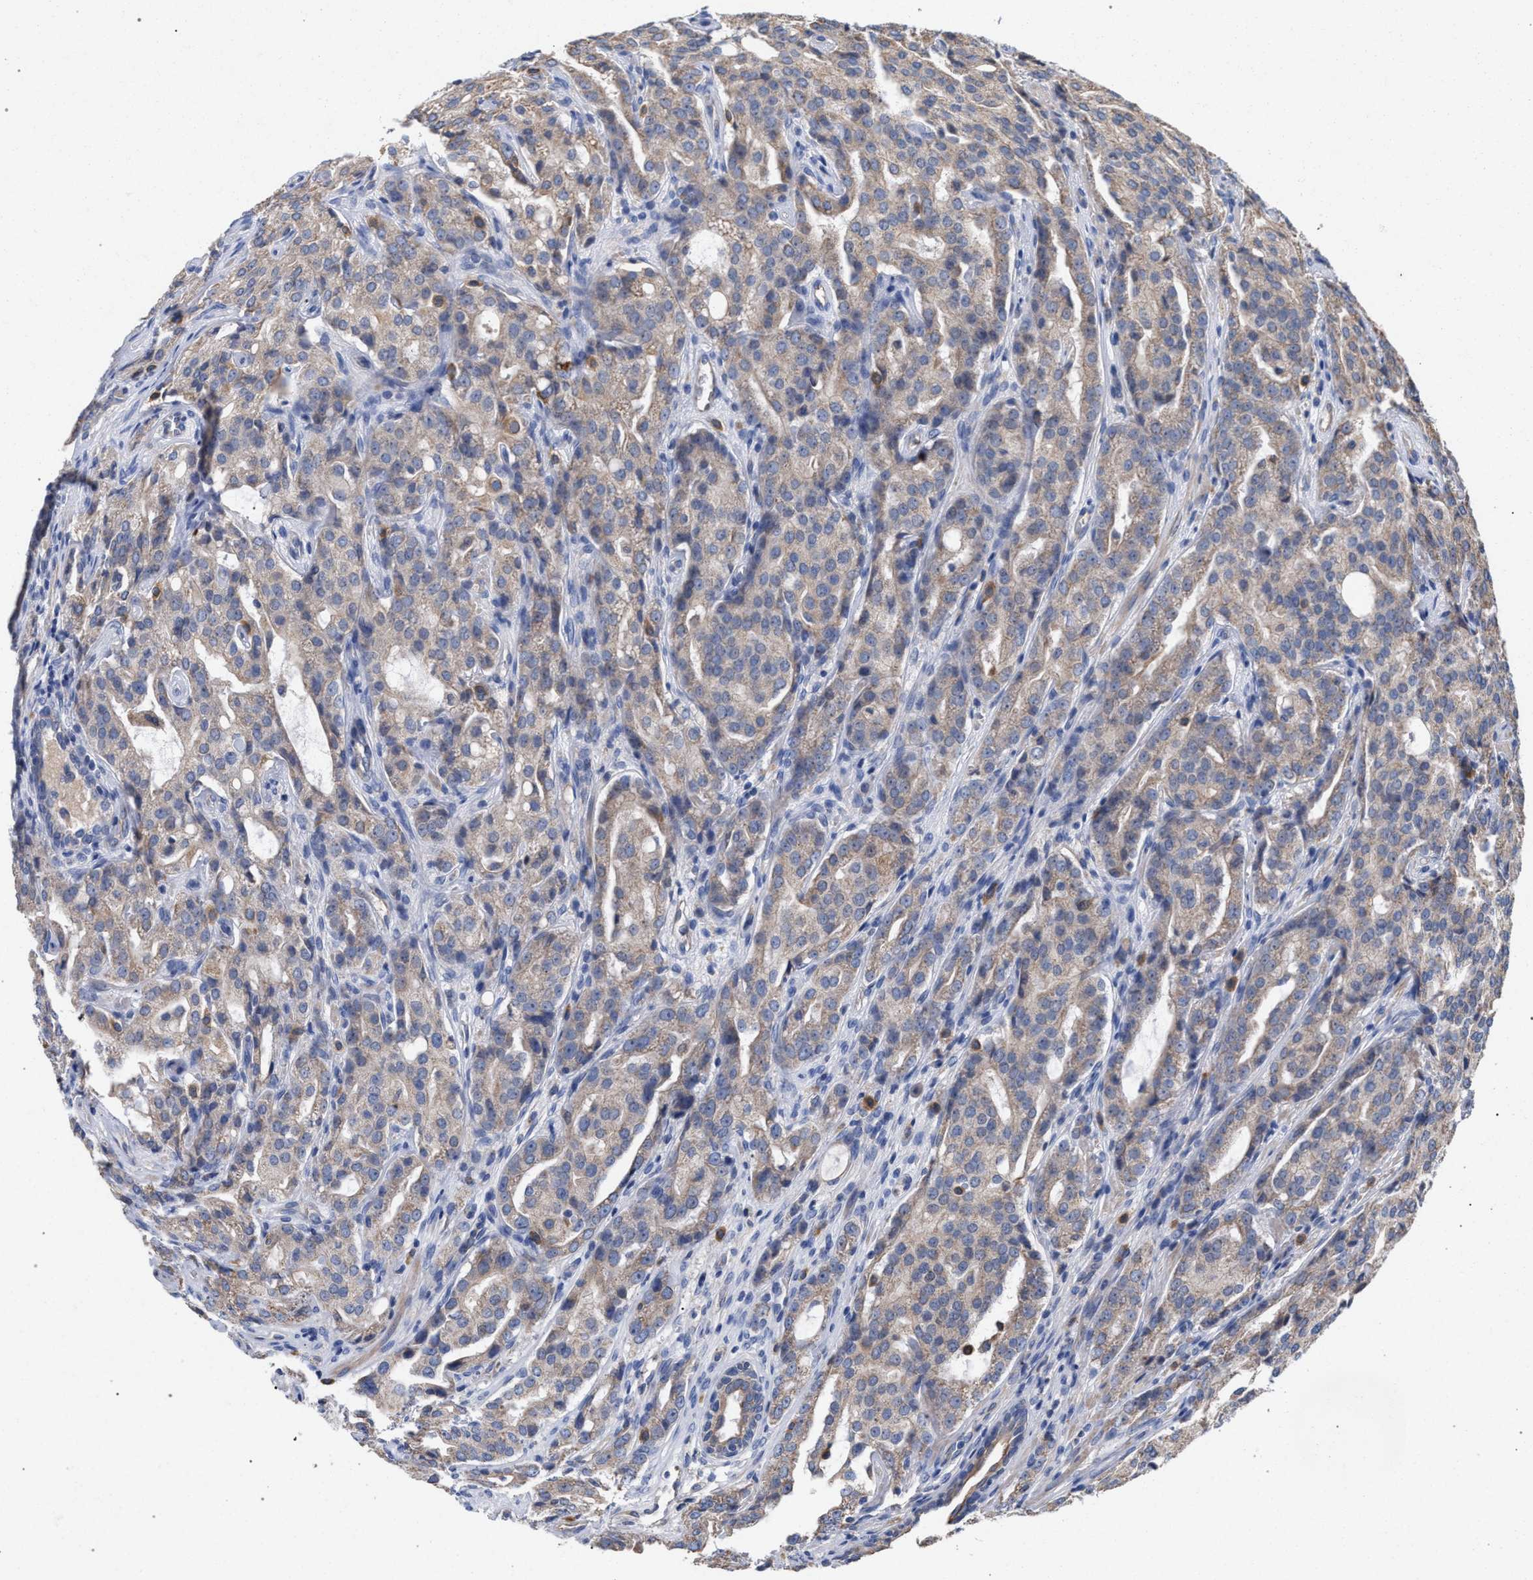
{"staining": {"intensity": "weak", "quantity": ">75%", "location": "cytoplasmic/membranous"}, "tissue": "prostate cancer", "cell_type": "Tumor cells", "image_type": "cancer", "snomed": [{"axis": "morphology", "description": "Adenocarcinoma, High grade"}, {"axis": "topography", "description": "Prostate"}], "caption": "This photomicrograph displays IHC staining of prostate cancer, with low weak cytoplasmic/membranous staining in approximately >75% of tumor cells.", "gene": "BCL2L12", "patient": {"sex": "male", "age": 72}}